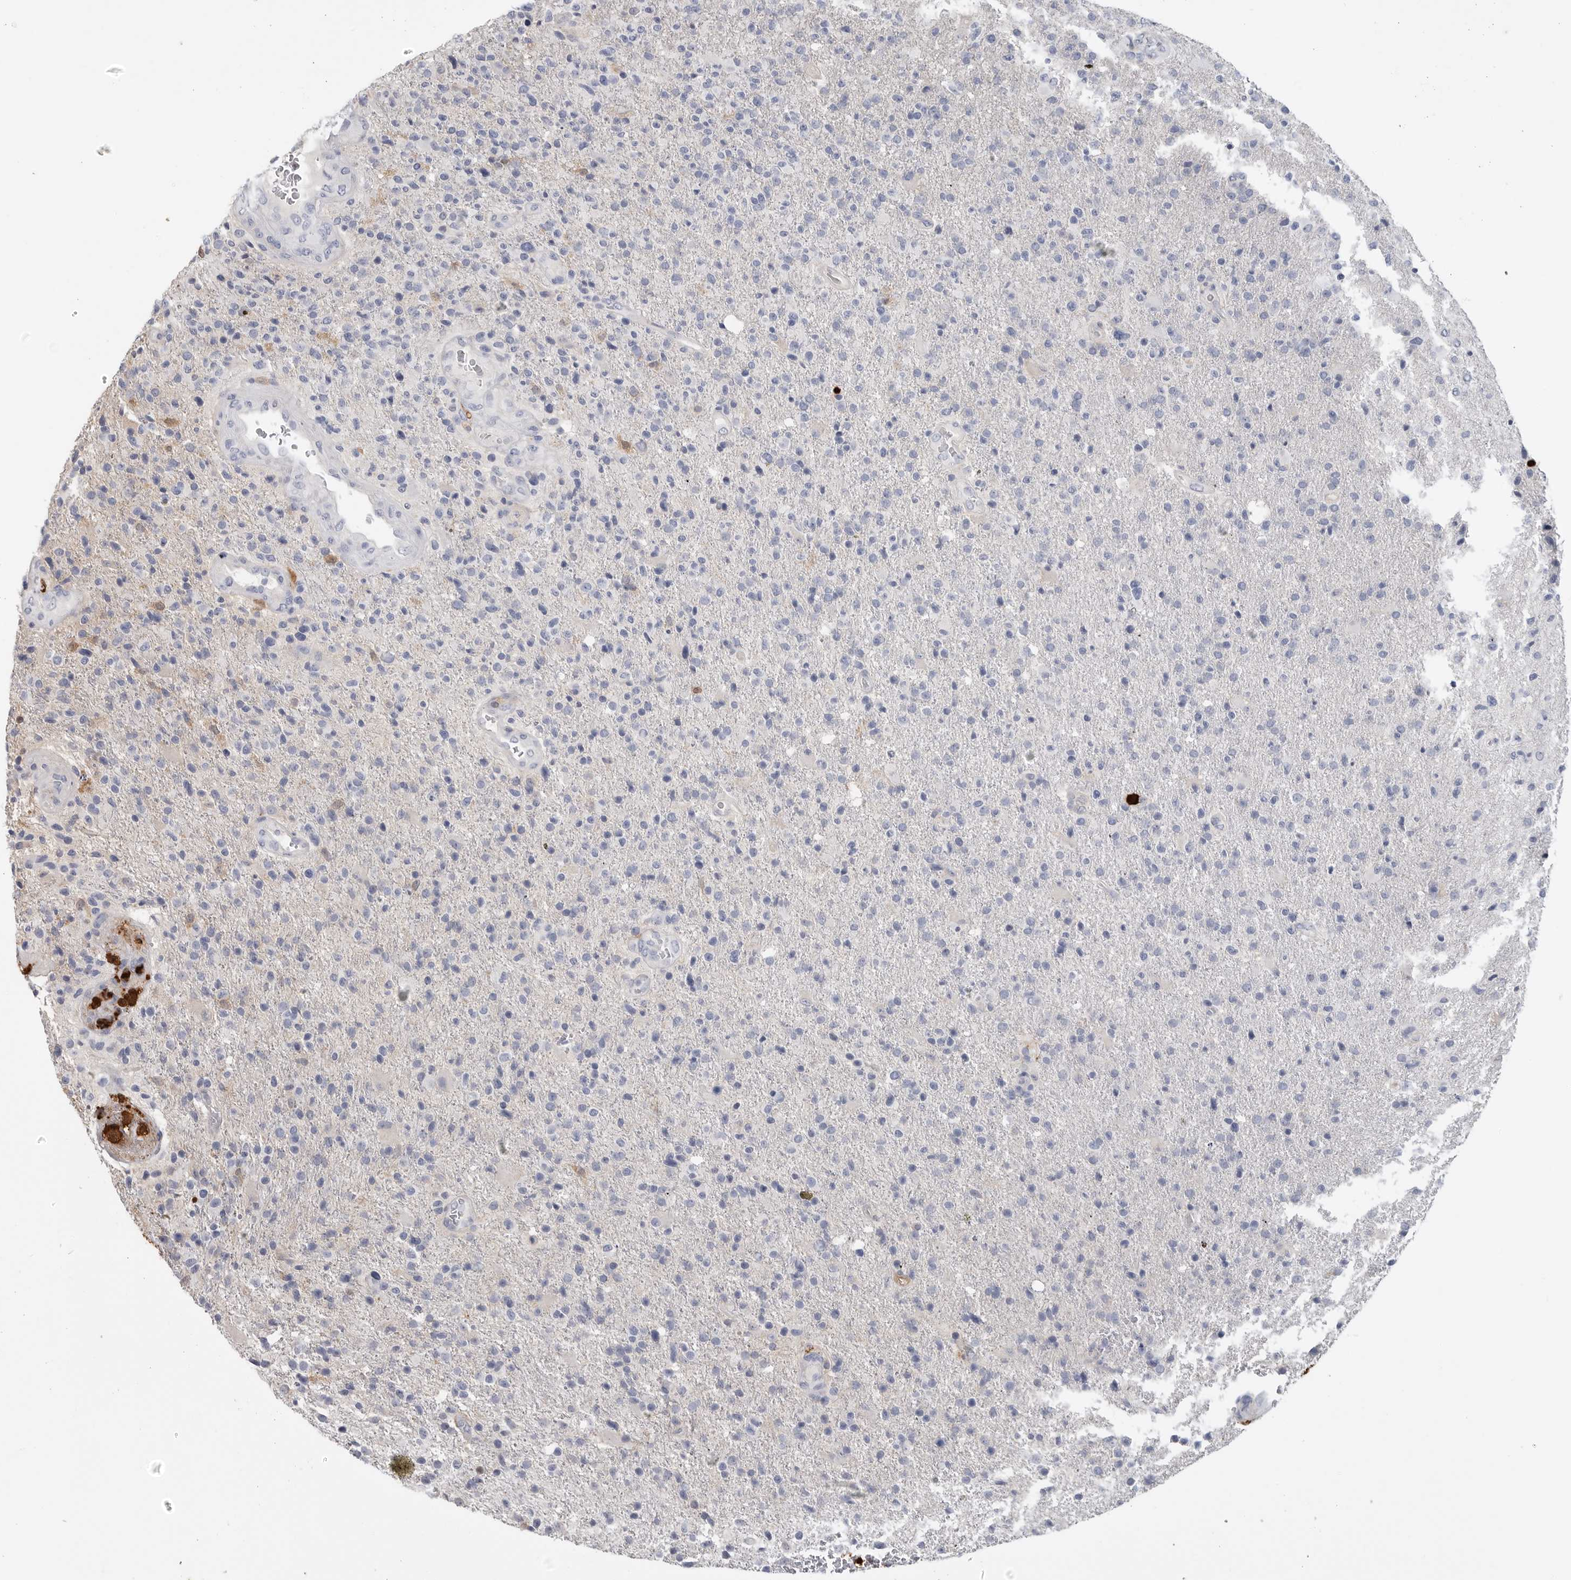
{"staining": {"intensity": "negative", "quantity": "none", "location": "none"}, "tissue": "glioma", "cell_type": "Tumor cells", "image_type": "cancer", "snomed": [{"axis": "morphology", "description": "Glioma, malignant, High grade"}, {"axis": "topography", "description": "Brain"}], "caption": "Human glioma stained for a protein using IHC exhibits no staining in tumor cells.", "gene": "CYB561D1", "patient": {"sex": "male", "age": 72}}